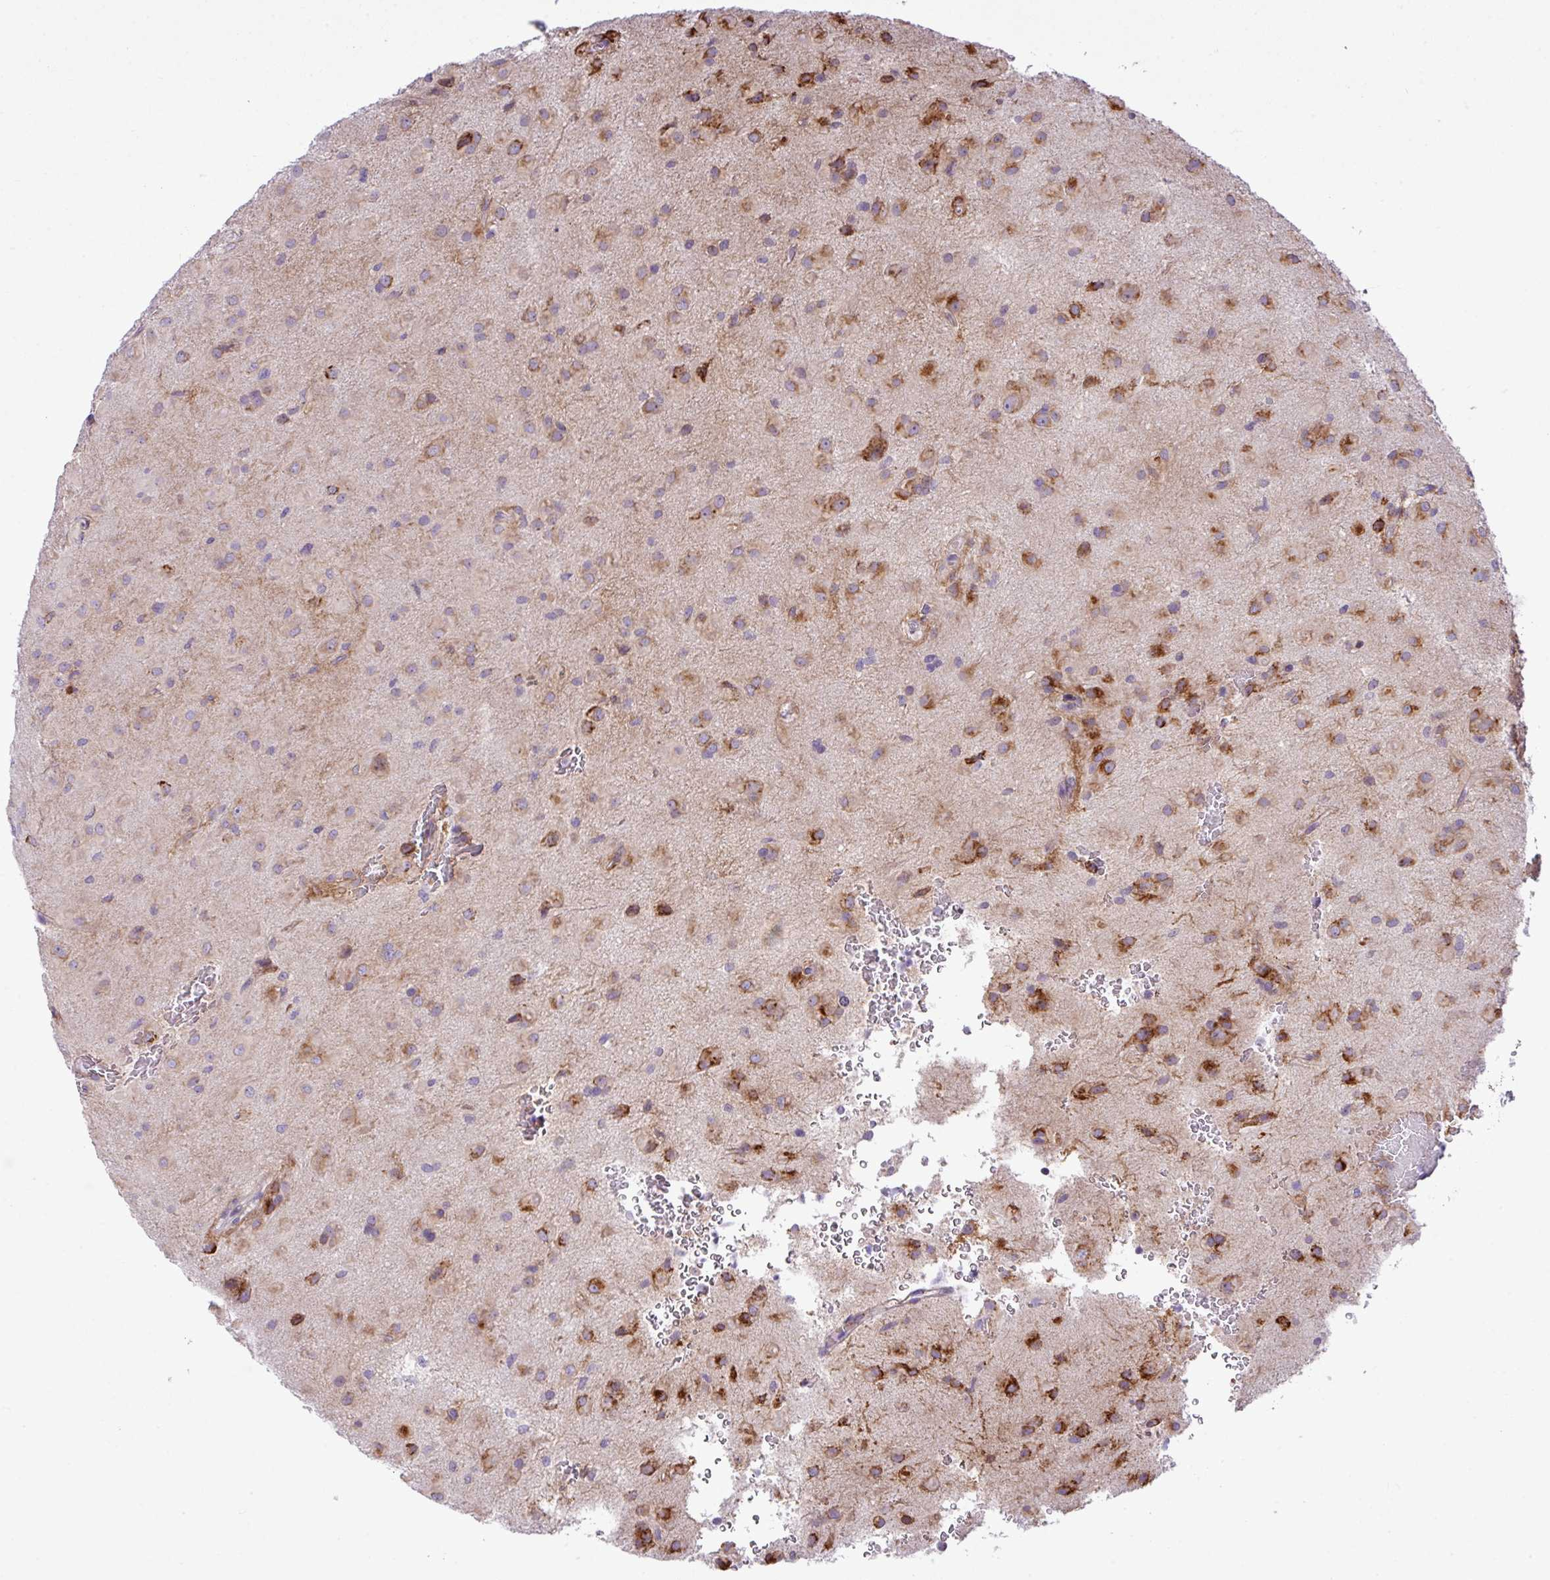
{"staining": {"intensity": "strong", "quantity": "25%-75%", "location": "cytoplasmic/membranous"}, "tissue": "glioma", "cell_type": "Tumor cells", "image_type": "cancer", "snomed": [{"axis": "morphology", "description": "Glioma, malignant, Low grade"}, {"axis": "topography", "description": "Brain"}], "caption": "About 25%-75% of tumor cells in human malignant glioma (low-grade) show strong cytoplasmic/membranous protein staining as visualized by brown immunohistochemical staining.", "gene": "CFAP97", "patient": {"sex": "male", "age": 58}}